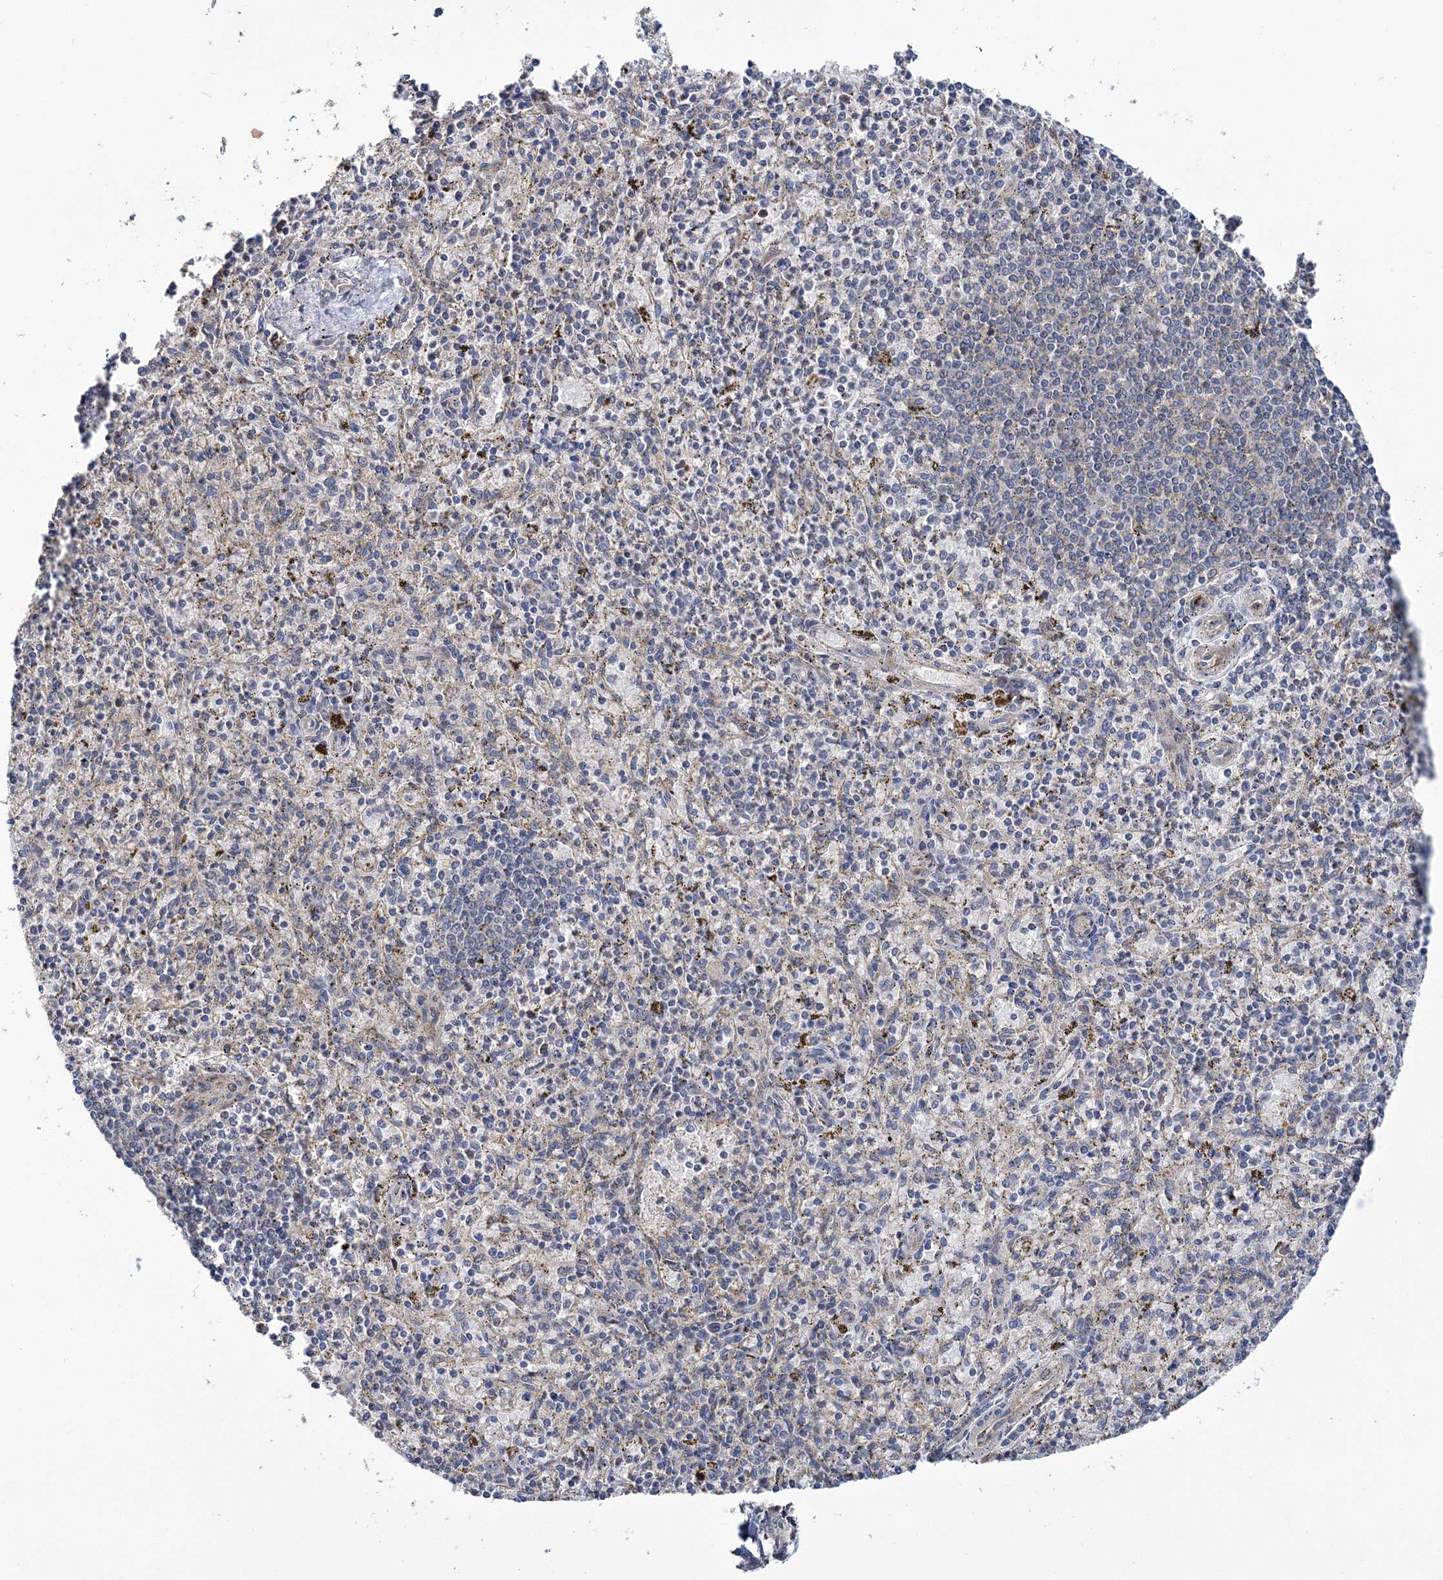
{"staining": {"intensity": "negative", "quantity": "none", "location": "none"}, "tissue": "spleen", "cell_type": "Cells in red pulp", "image_type": "normal", "snomed": [{"axis": "morphology", "description": "Normal tissue, NOS"}, {"axis": "topography", "description": "Spleen"}], "caption": "Human spleen stained for a protein using IHC shows no positivity in cells in red pulp.", "gene": "PPP2R2B", "patient": {"sex": "male", "age": 72}}